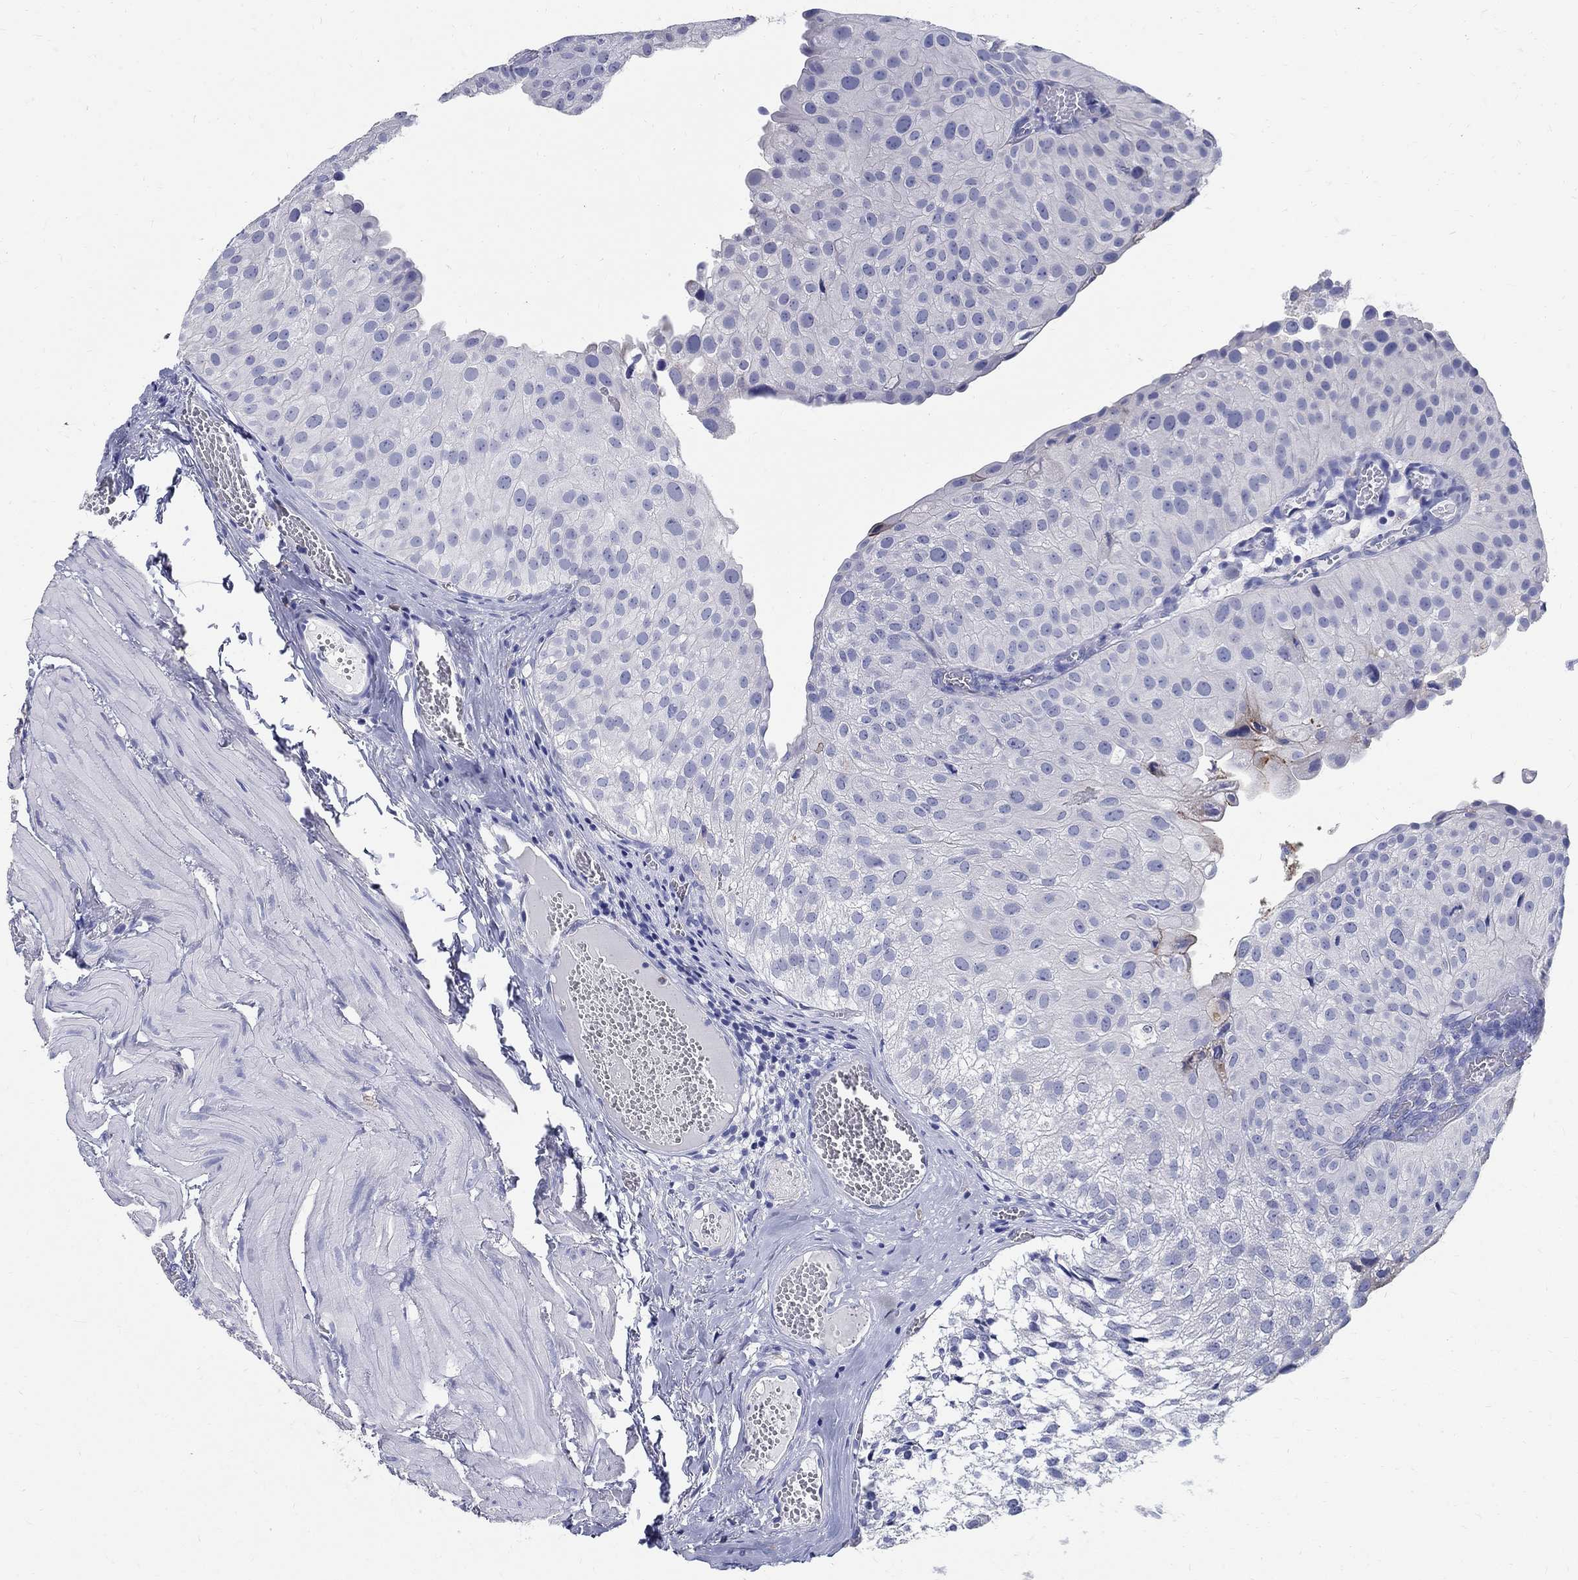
{"staining": {"intensity": "negative", "quantity": "none", "location": "none"}, "tissue": "urothelial cancer", "cell_type": "Tumor cells", "image_type": "cancer", "snomed": [{"axis": "morphology", "description": "Urothelial carcinoma, Low grade"}, {"axis": "topography", "description": "Urinary bladder"}], "caption": "This is an immunohistochemistry image of low-grade urothelial carcinoma. There is no staining in tumor cells.", "gene": "SOX2", "patient": {"sex": "female", "age": 78}}